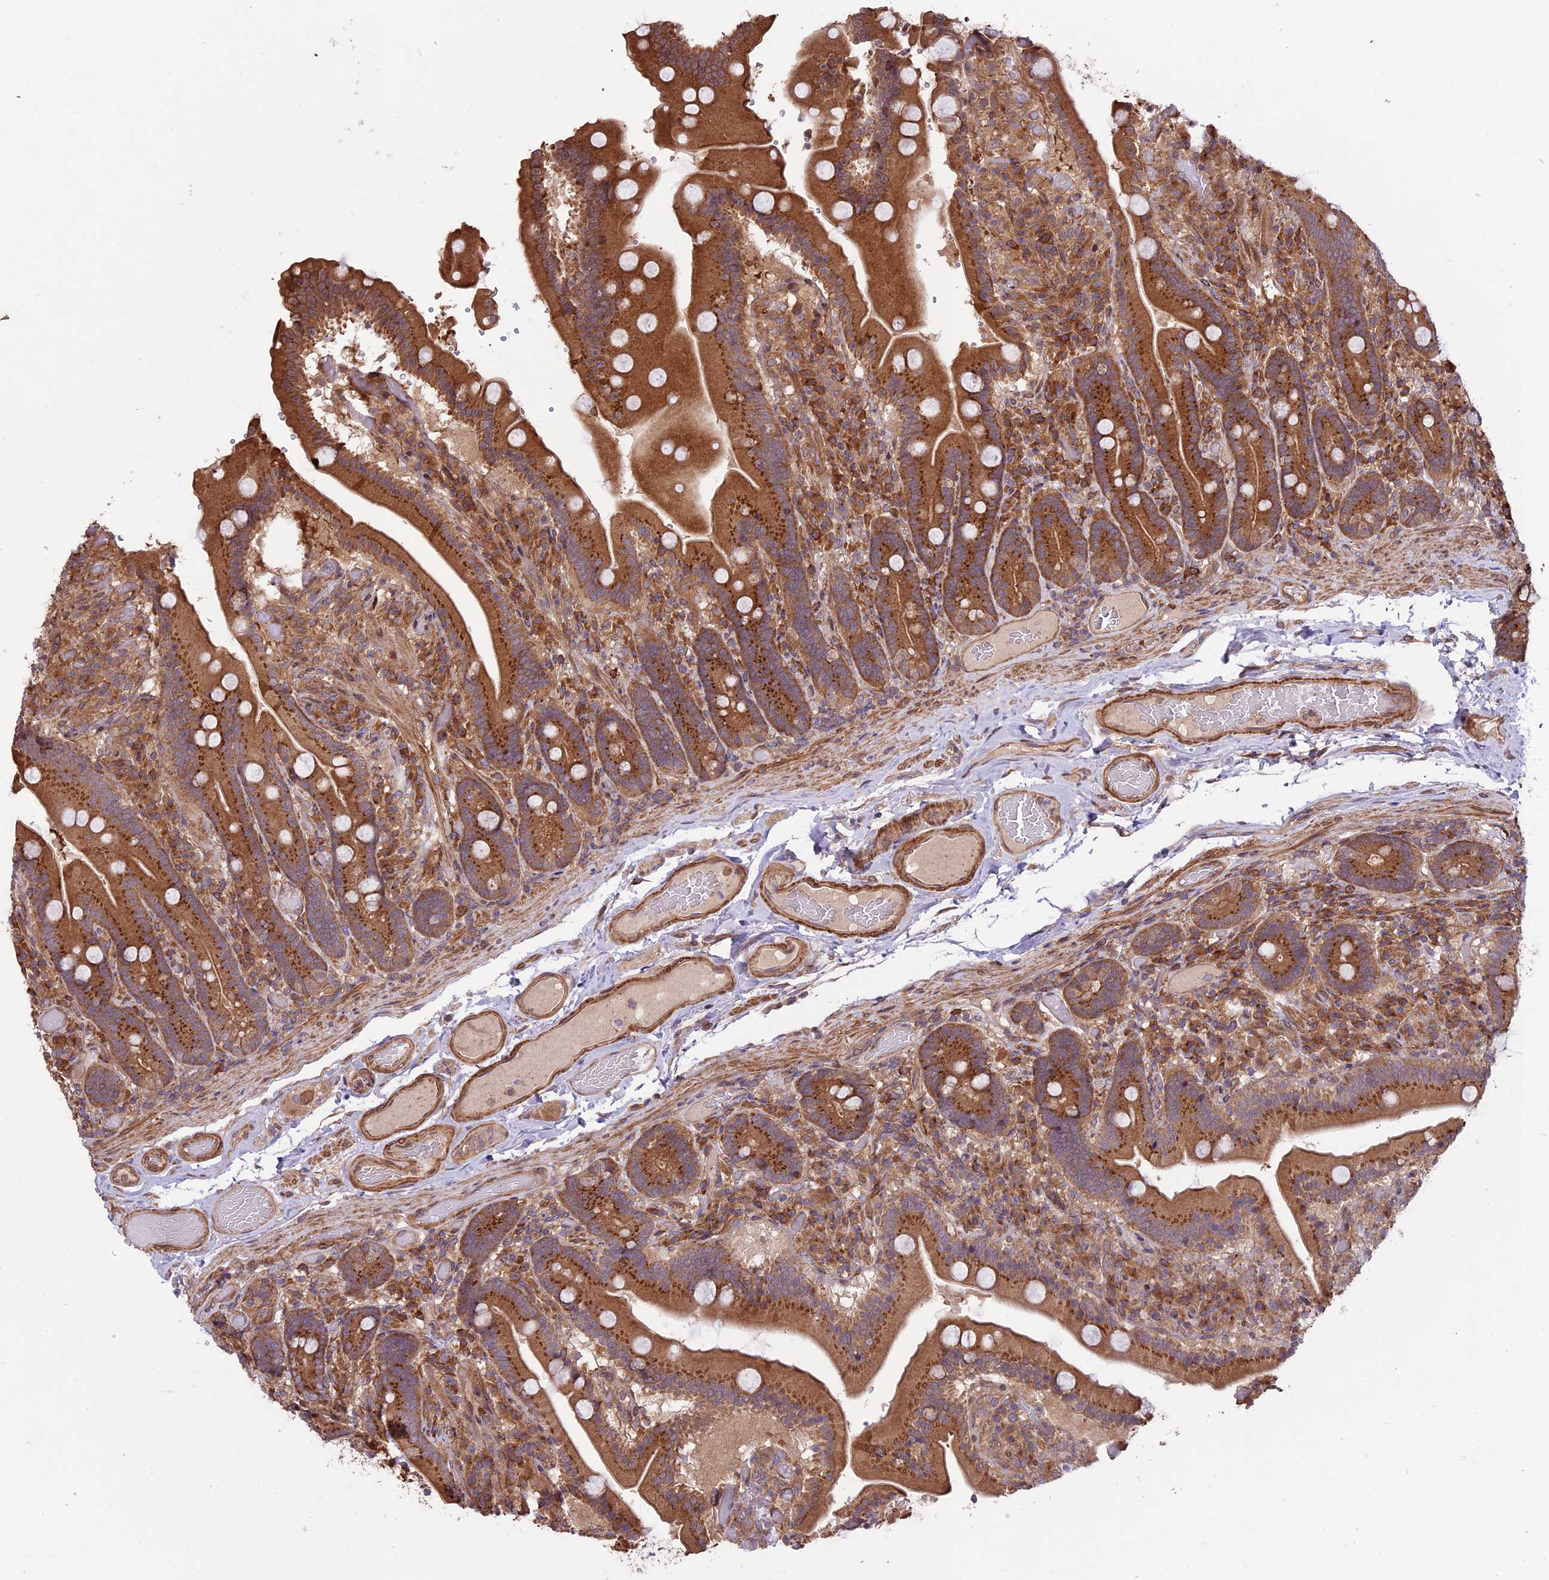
{"staining": {"intensity": "strong", "quantity": ">75%", "location": "cytoplasmic/membranous"}, "tissue": "duodenum", "cell_type": "Glandular cells", "image_type": "normal", "snomed": [{"axis": "morphology", "description": "Normal tissue, NOS"}, {"axis": "topography", "description": "Duodenum"}], "caption": "Unremarkable duodenum demonstrates strong cytoplasmic/membranous expression in about >75% of glandular cells, visualized by immunohistochemistry.", "gene": "HDAC5", "patient": {"sex": "female", "age": 62}}